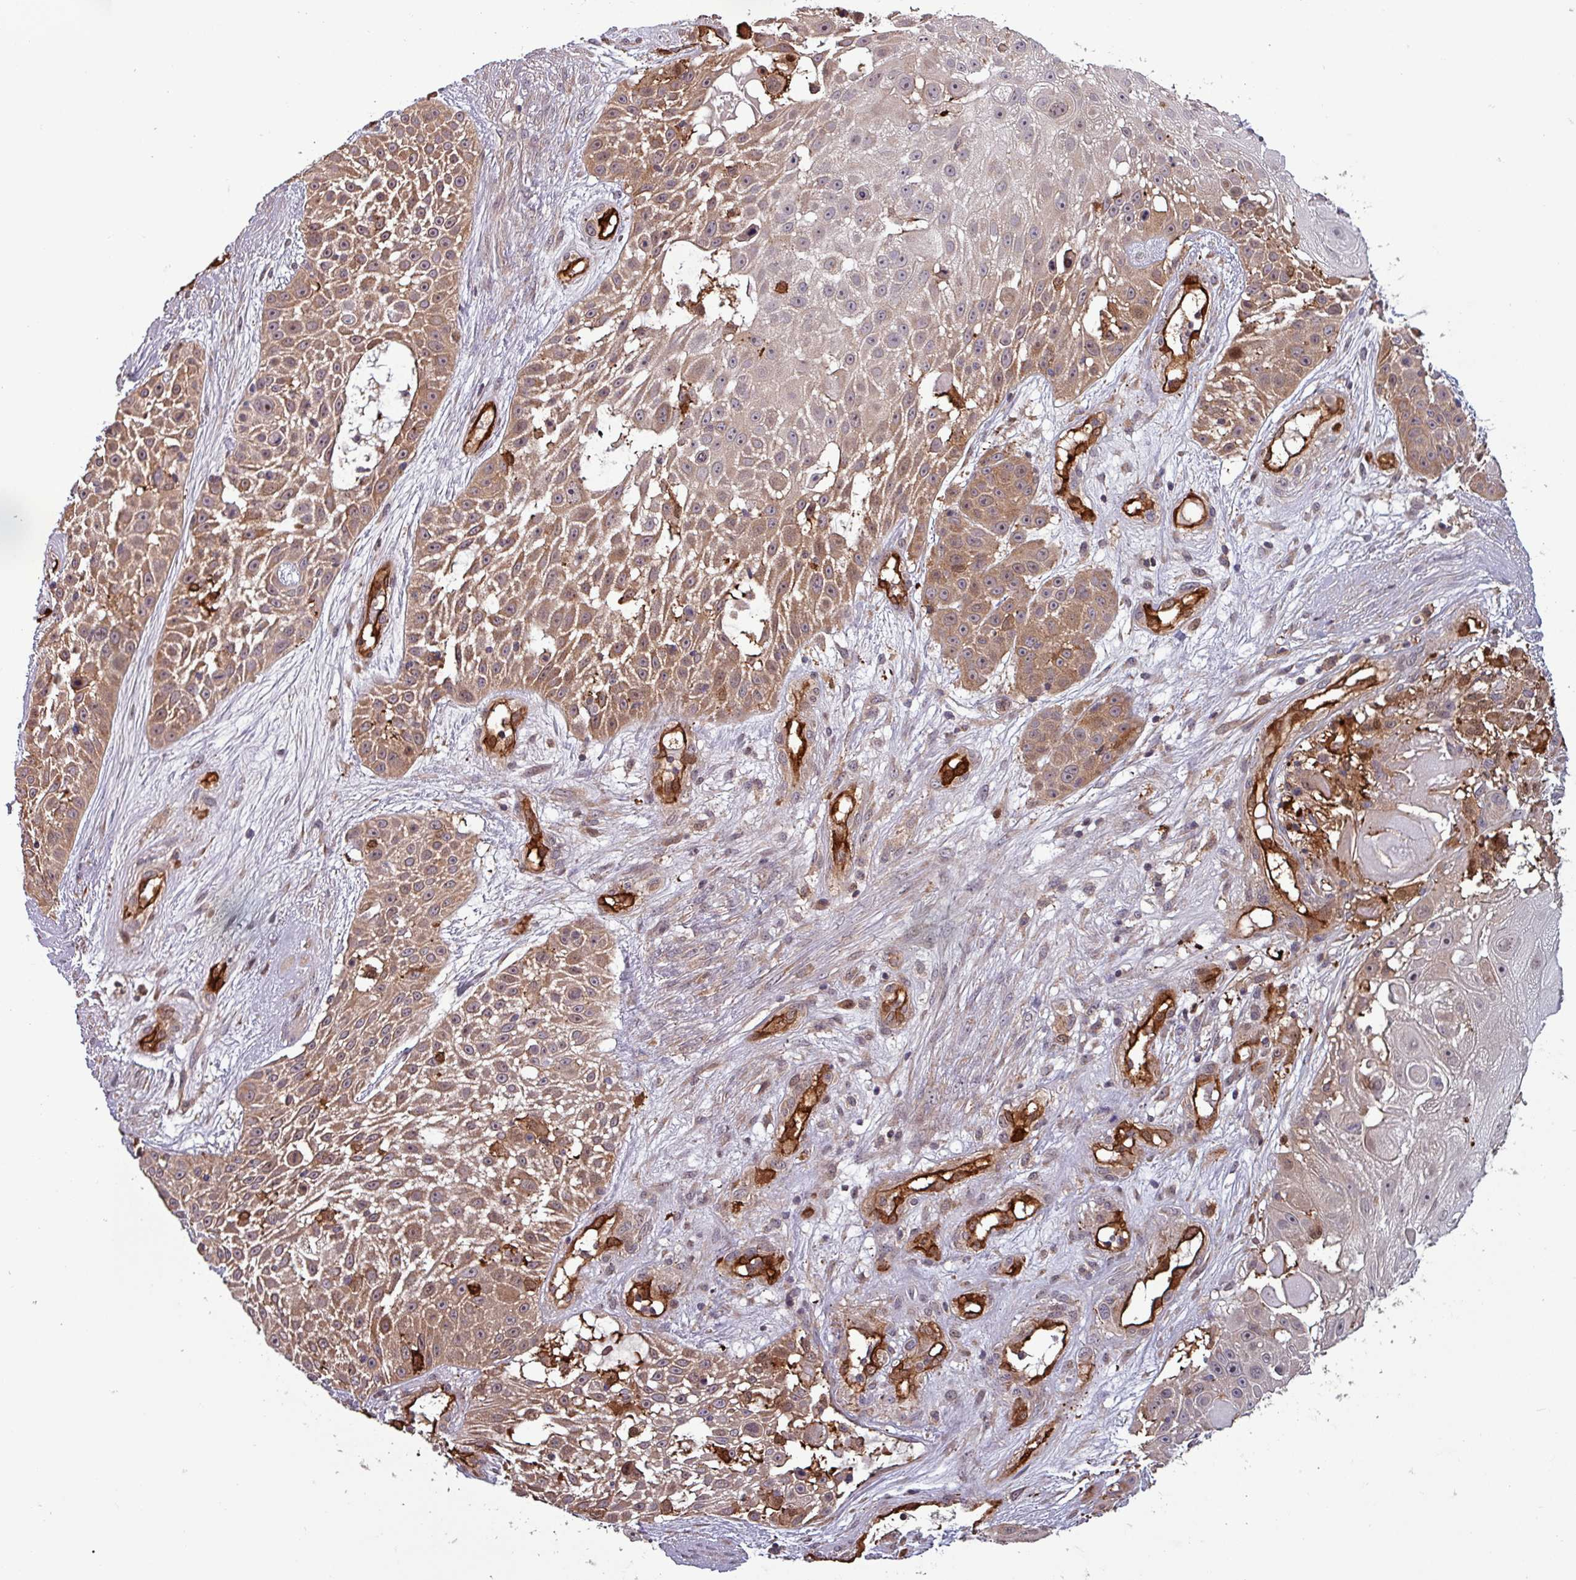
{"staining": {"intensity": "moderate", "quantity": "25%-75%", "location": "cytoplasmic/membranous"}, "tissue": "skin cancer", "cell_type": "Tumor cells", "image_type": "cancer", "snomed": [{"axis": "morphology", "description": "Squamous cell carcinoma, NOS"}, {"axis": "topography", "description": "Skin"}], "caption": "Brown immunohistochemical staining in human skin squamous cell carcinoma displays moderate cytoplasmic/membranous expression in about 25%-75% of tumor cells.", "gene": "SCIN", "patient": {"sex": "female", "age": 86}}